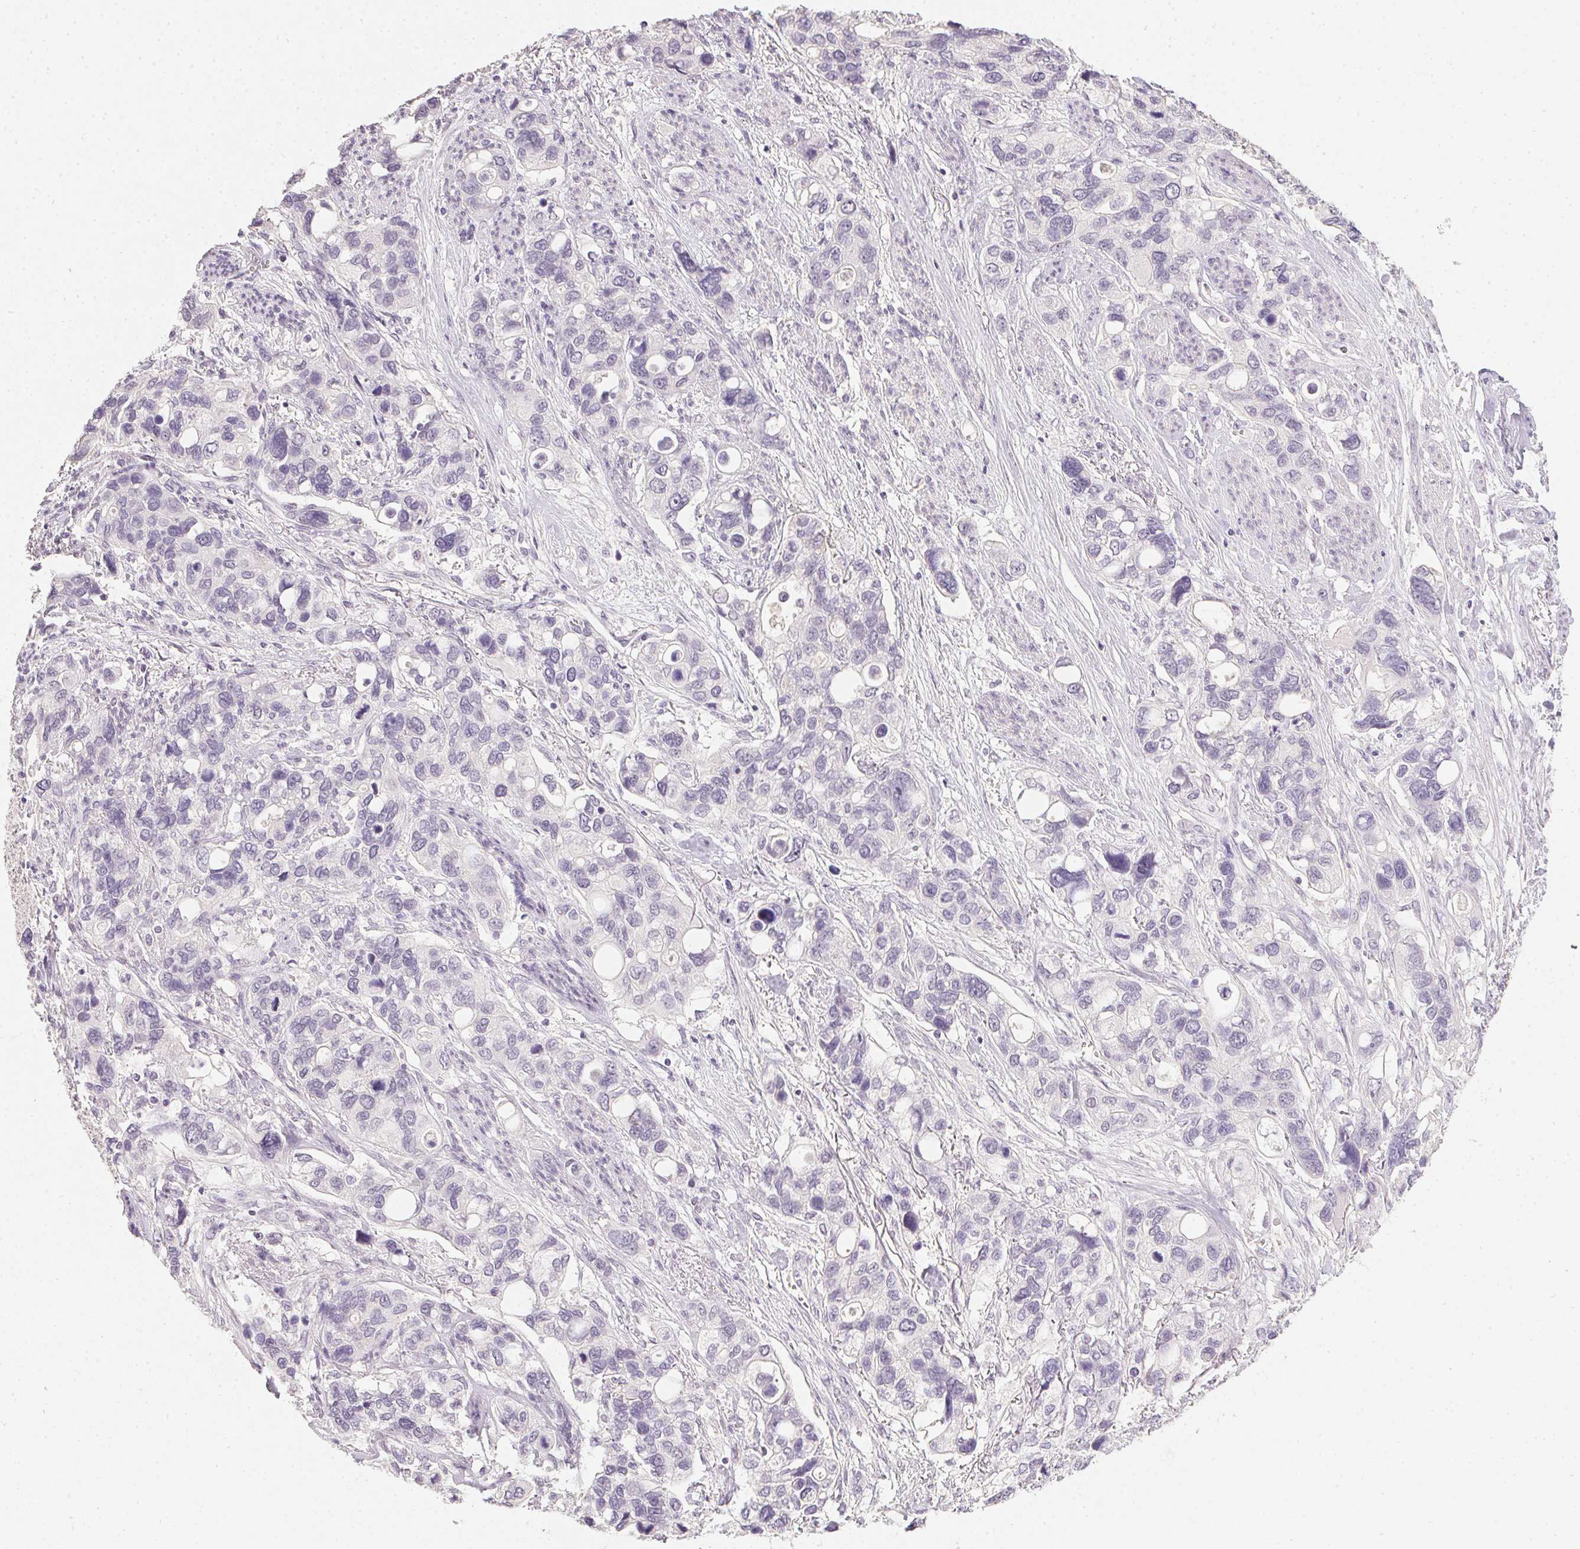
{"staining": {"intensity": "negative", "quantity": "none", "location": "none"}, "tissue": "stomach cancer", "cell_type": "Tumor cells", "image_type": "cancer", "snomed": [{"axis": "morphology", "description": "Adenocarcinoma, NOS"}, {"axis": "topography", "description": "Stomach, upper"}], "caption": "Stomach cancer was stained to show a protein in brown. There is no significant expression in tumor cells.", "gene": "PPY", "patient": {"sex": "female", "age": 81}}